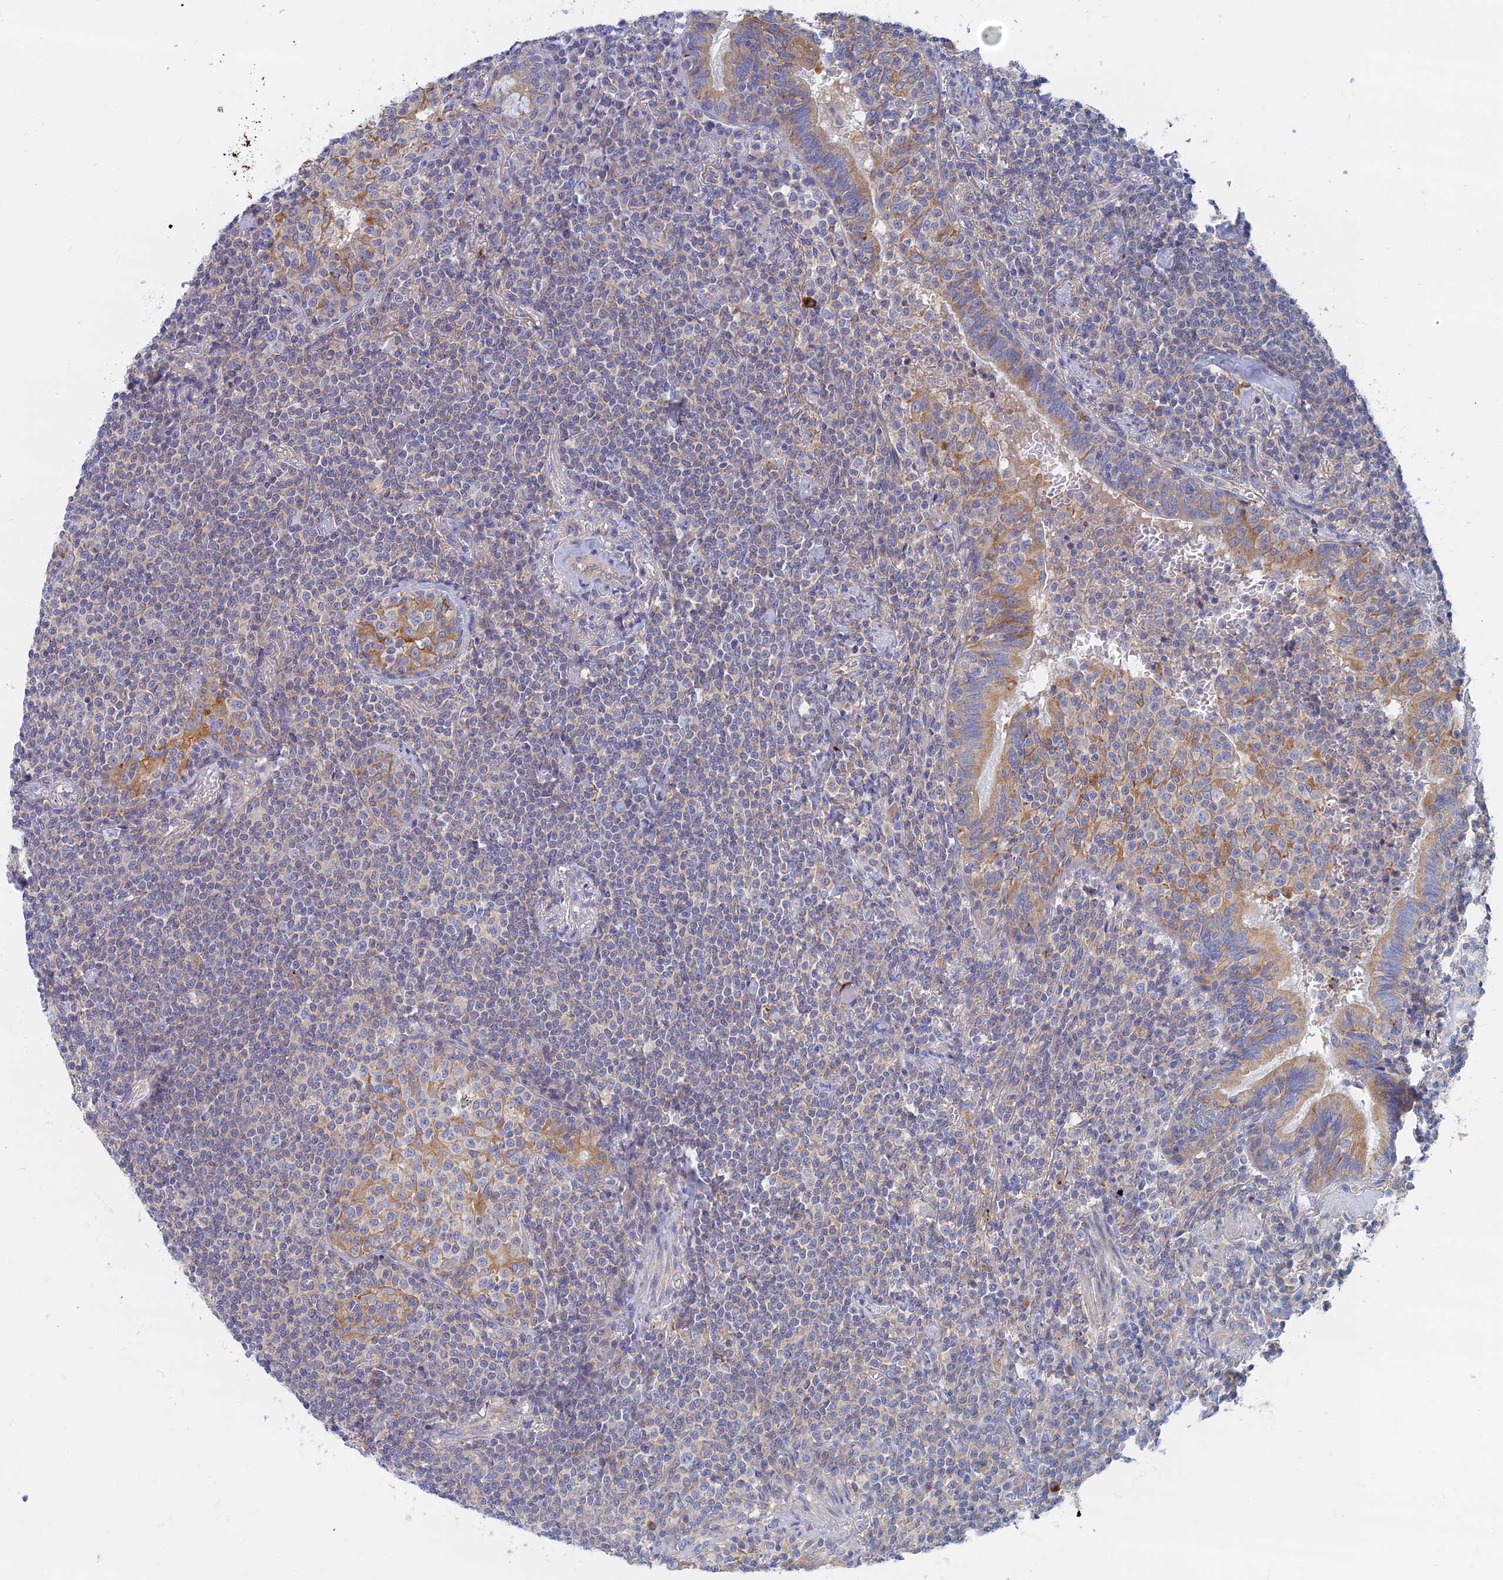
{"staining": {"intensity": "negative", "quantity": "none", "location": "none"}, "tissue": "lymphoma", "cell_type": "Tumor cells", "image_type": "cancer", "snomed": [{"axis": "morphology", "description": "Malignant lymphoma, non-Hodgkin's type, Low grade"}, {"axis": "topography", "description": "Lung"}], "caption": "There is no significant positivity in tumor cells of lymphoma.", "gene": "TMEM44", "patient": {"sex": "female", "age": 71}}